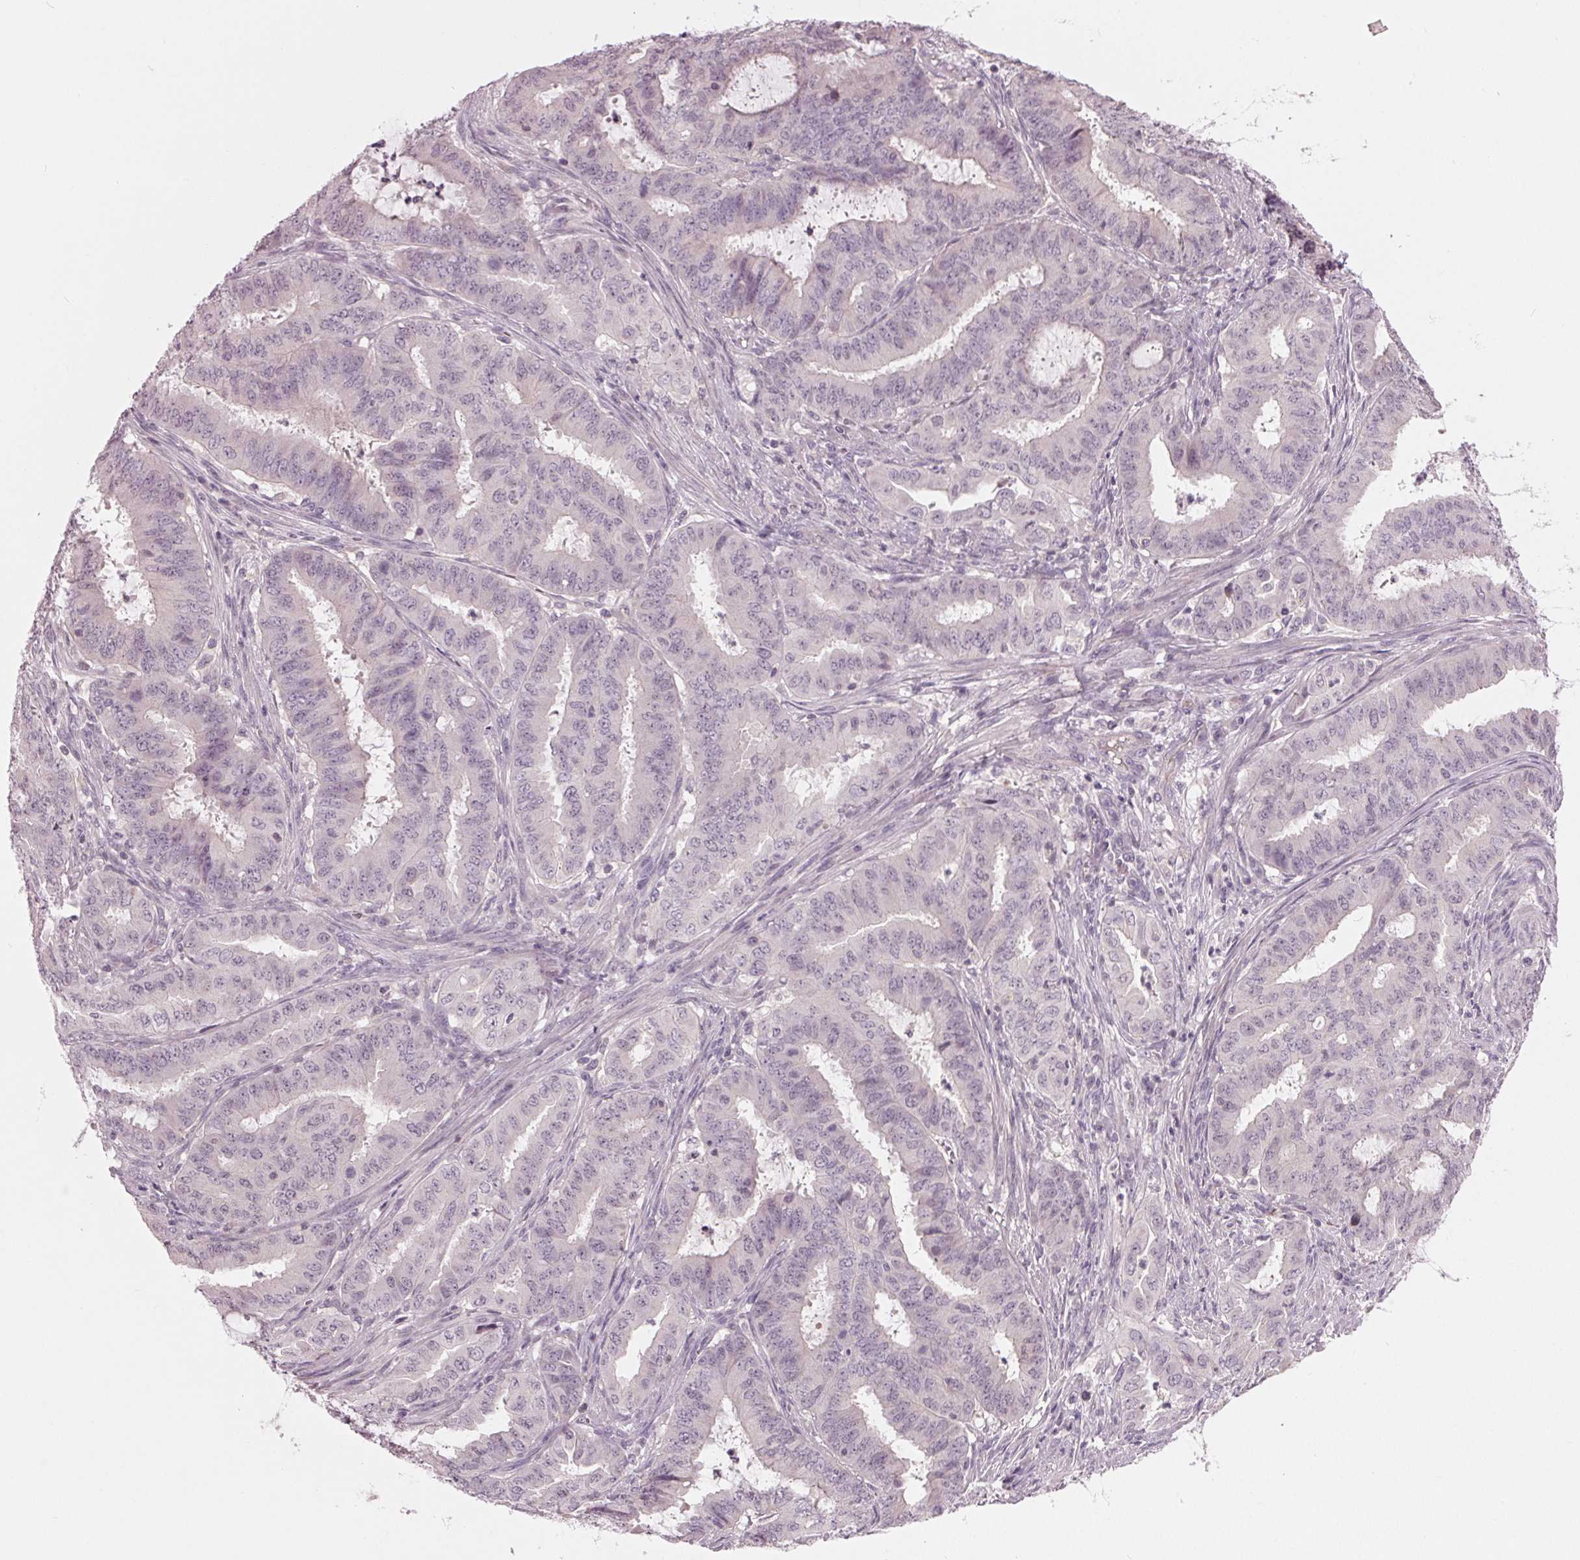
{"staining": {"intensity": "negative", "quantity": "none", "location": "none"}, "tissue": "endometrial cancer", "cell_type": "Tumor cells", "image_type": "cancer", "snomed": [{"axis": "morphology", "description": "Adenocarcinoma, NOS"}, {"axis": "topography", "description": "Endometrium"}], "caption": "Immunohistochemistry histopathology image of neoplastic tissue: endometrial adenocarcinoma stained with DAB (3,3'-diaminobenzidine) demonstrates no significant protein staining in tumor cells. (DAB immunohistochemistry (IHC) visualized using brightfield microscopy, high magnification).", "gene": "ZNF605", "patient": {"sex": "female", "age": 51}}